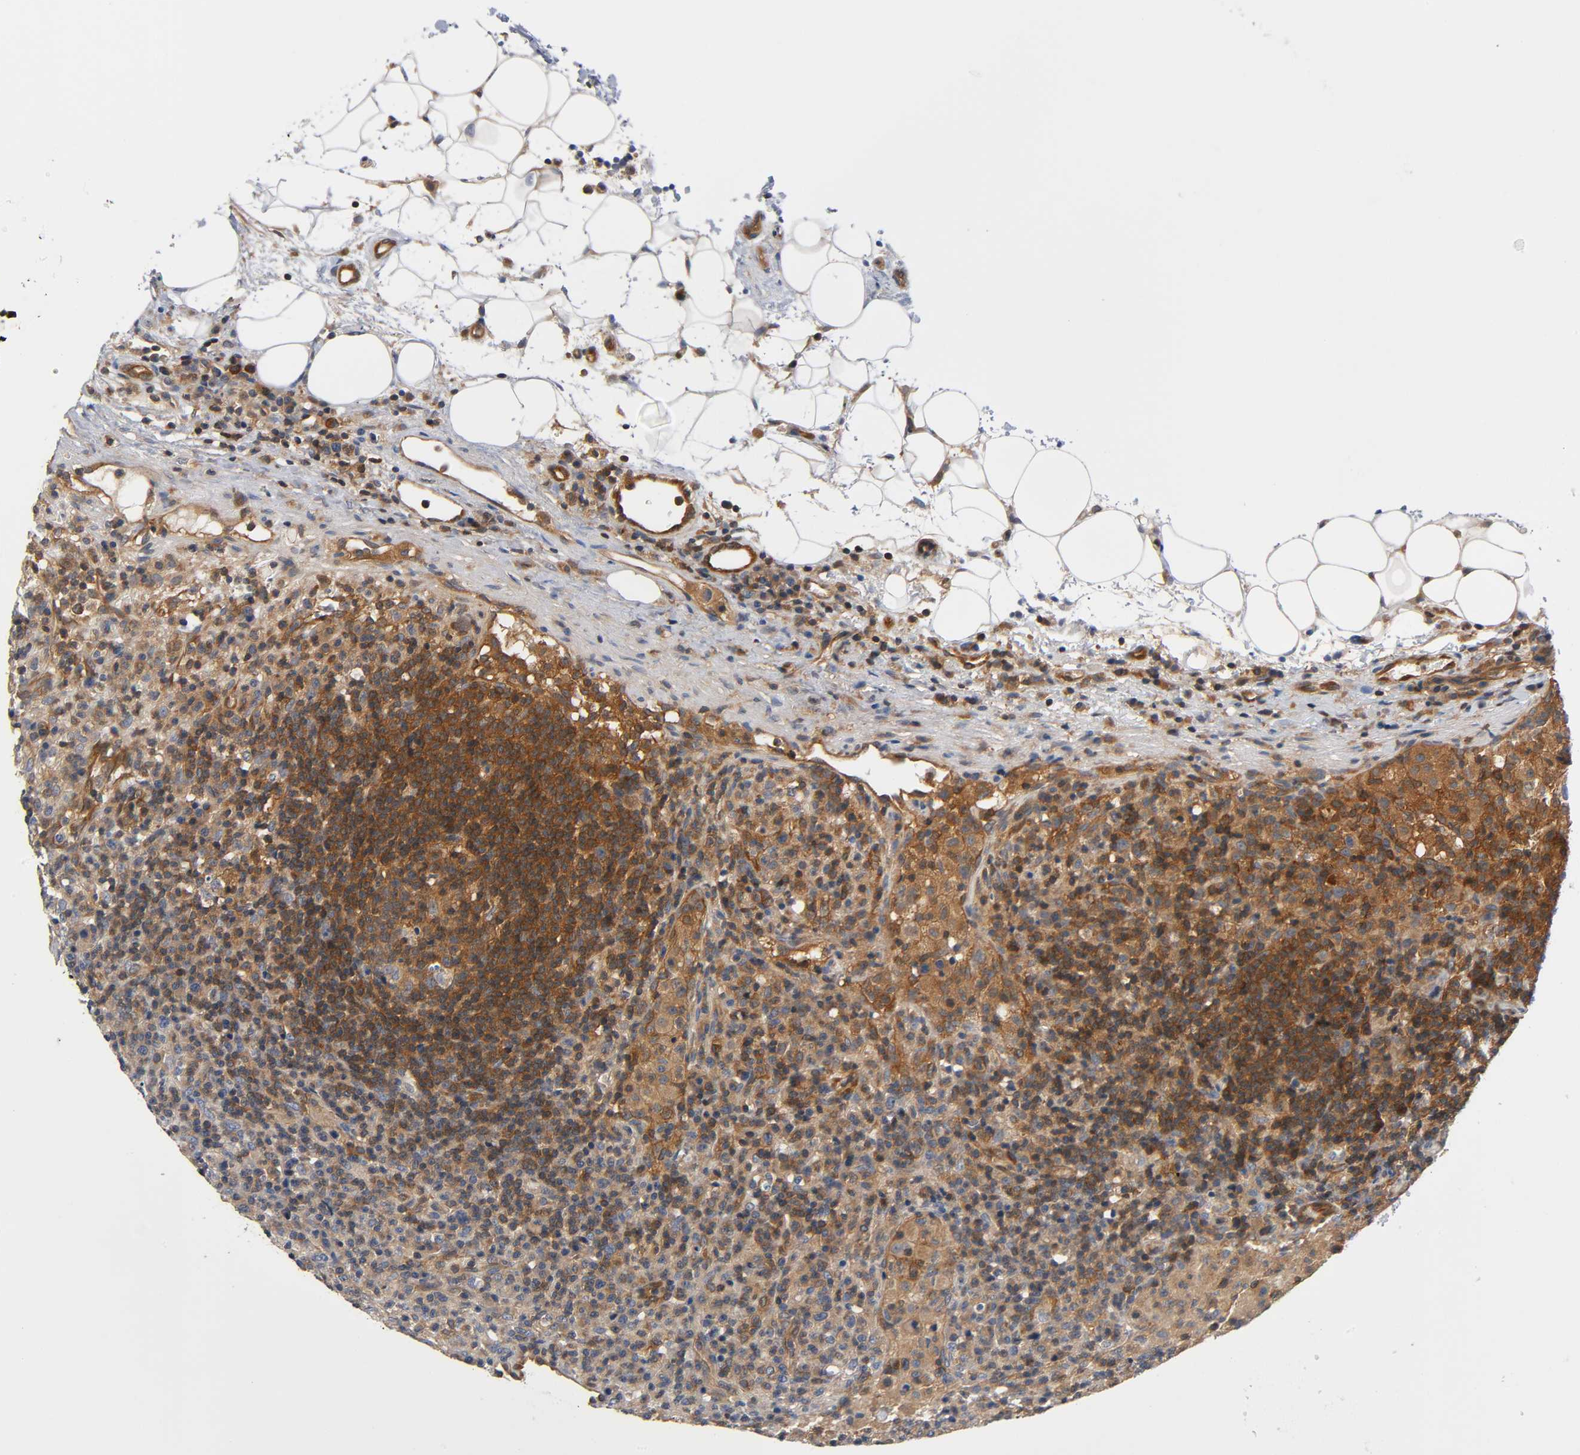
{"staining": {"intensity": "strong", "quantity": ">75%", "location": "cytoplasmic/membranous"}, "tissue": "lymphoma", "cell_type": "Tumor cells", "image_type": "cancer", "snomed": [{"axis": "morphology", "description": "Hodgkin's disease, NOS"}, {"axis": "topography", "description": "Lymph node"}], "caption": "Protein staining displays strong cytoplasmic/membranous positivity in approximately >75% of tumor cells in Hodgkin's disease. (DAB IHC, brown staining for protein, blue staining for nuclei).", "gene": "PRKAB1", "patient": {"sex": "male", "age": 65}}